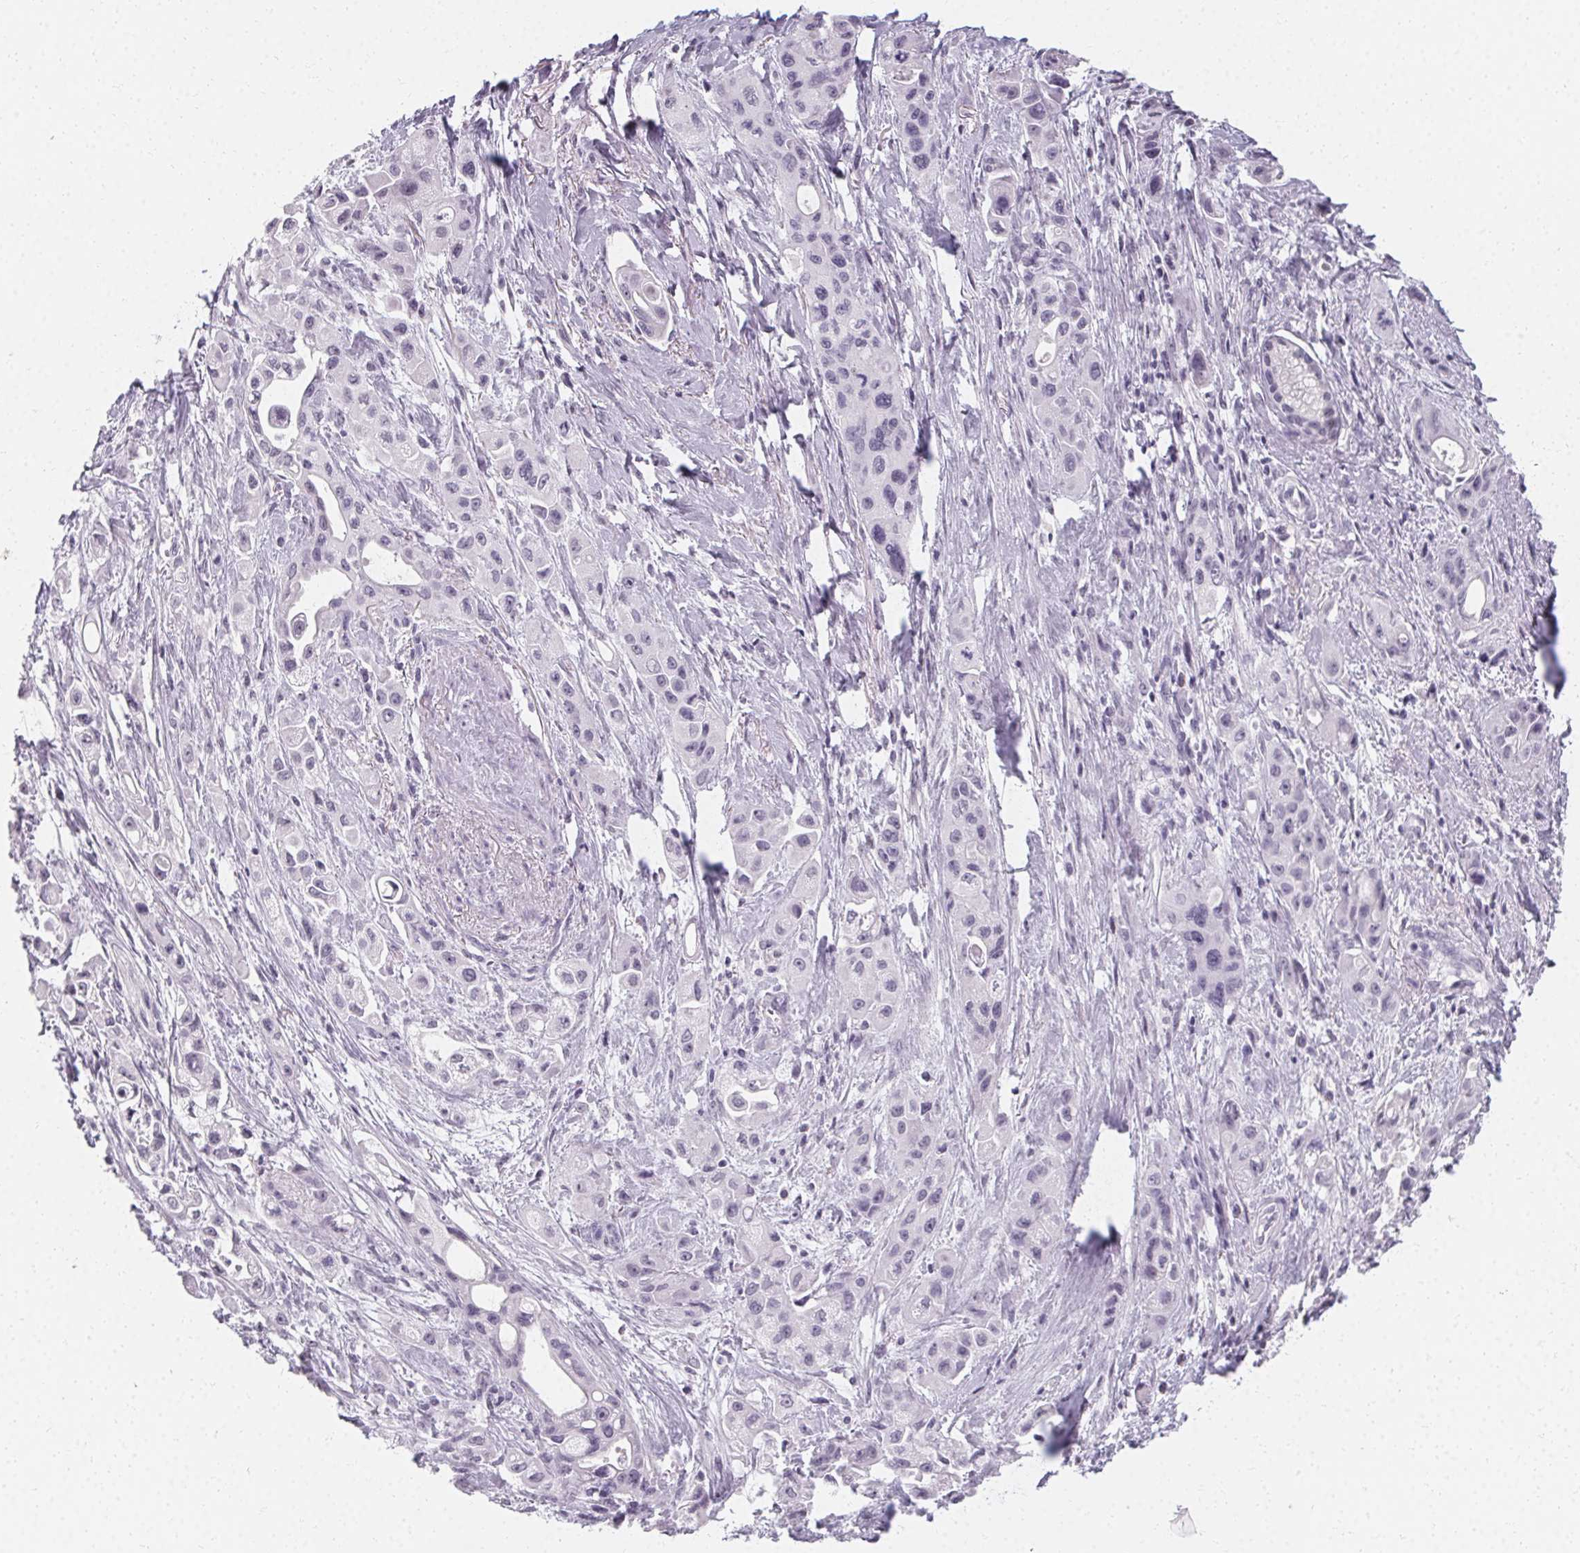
{"staining": {"intensity": "negative", "quantity": "none", "location": "none"}, "tissue": "pancreatic cancer", "cell_type": "Tumor cells", "image_type": "cancer", "snomed": [{"axis": "morphology", "description": "Adenocarcinoma, NOS"}, {"axis": "topography", "description": "Pancreas"}], "caption": "This is an IHC histopathology image of pancreatic adenocarcinoma. There is no positivity in tumor cells.", "gene": "SYNPR", "patient": {"sex": "female", "age": 66}}